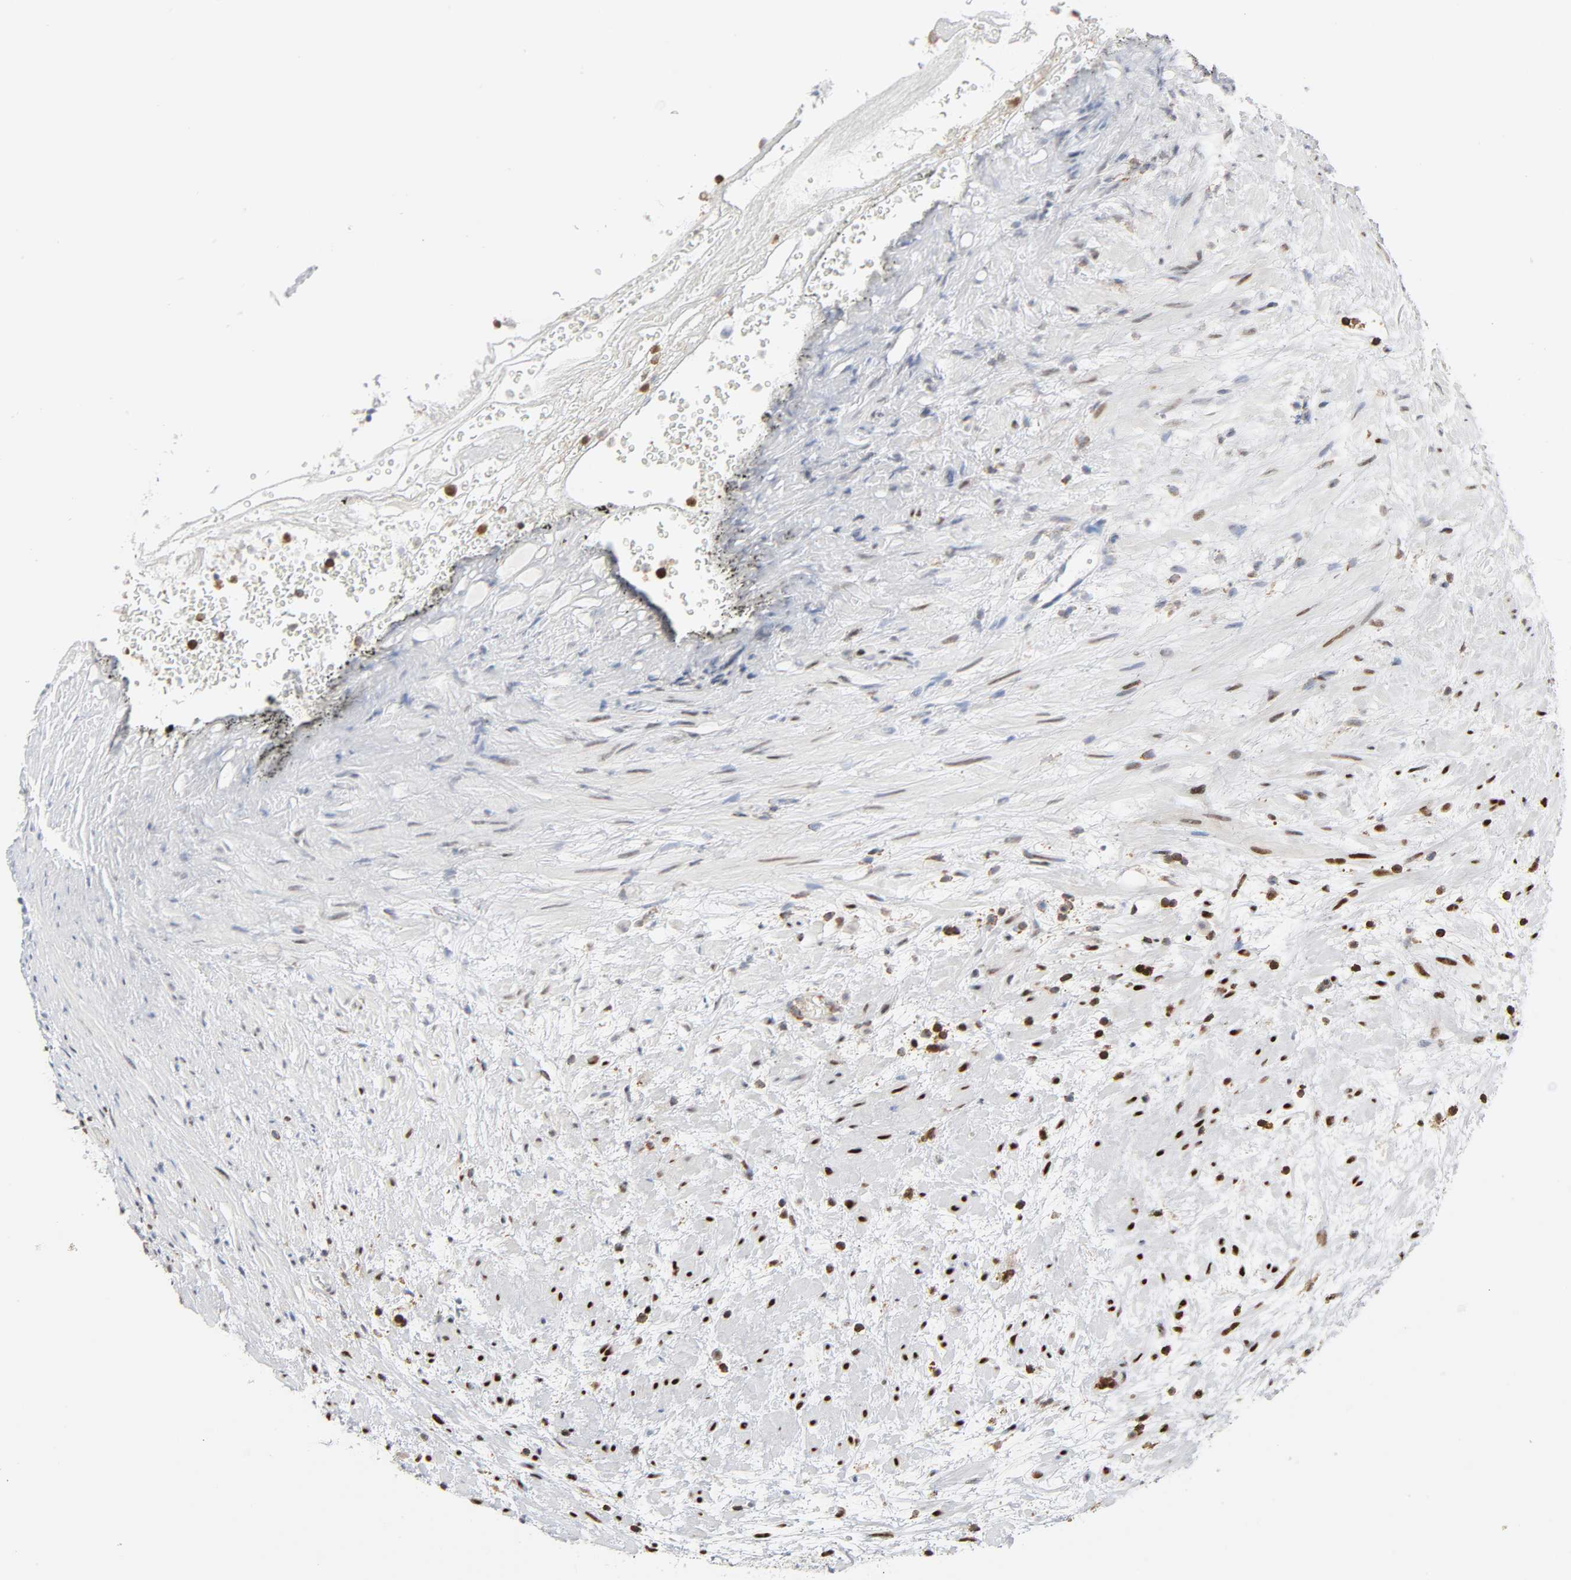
{"staining": {"intensity": "moderate", "quantity": "25%-75%", "location": "nuclear"}, "tissue": "prostate", "cell_type": "Glandular cells", "image_type": "normal", "snomed": [{"axis": "morphology", "description": "Normal tissue, NOS"}, {"axis": "topography", "description": "Prostate"}], "caption": "Moderate nuclear positivity is identified in about 25%-75% of glandular cells in benign prostate.", "gene": "WAS", "patient": {"sex": "male", "age": 76}}